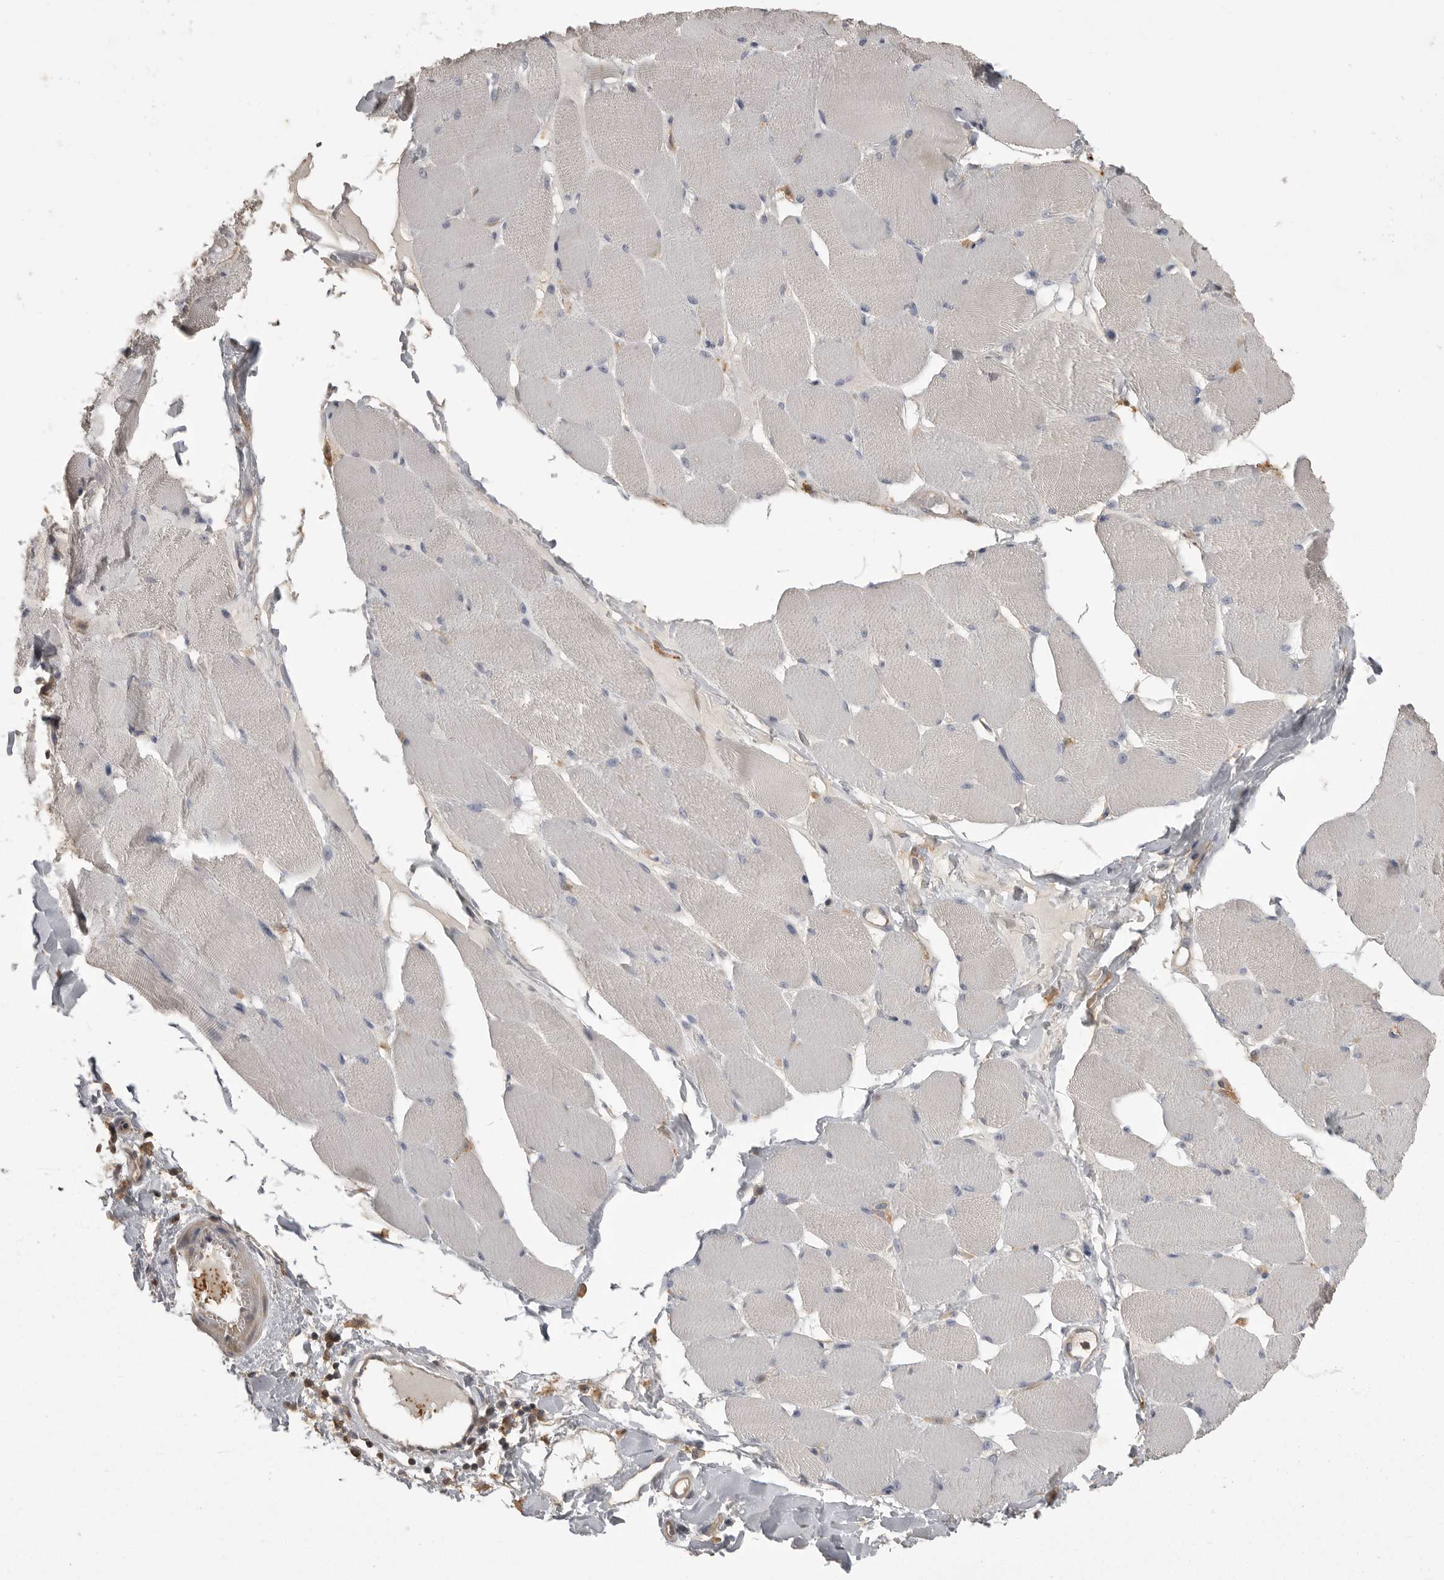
{"staining": {"intensity": "negative", "quantity": "none", "location": "none"}, "tissue": "skeletal muscle", "cell_type": "Myocytes", "image_type": "normal", "snomed": [{"axis": "morphology", "description": "Normal tissue, NOS"}, {"axis": "topography", "description": "Skin"}, {"axis": "topography", "description": "Skeletal muscle"}], "caption": "Micrograph shows no significant protein positivity in myocytes of benign skeletal muscle.", "gene": "CMTM6", "patient": {"sex": "male", "age": 83}}